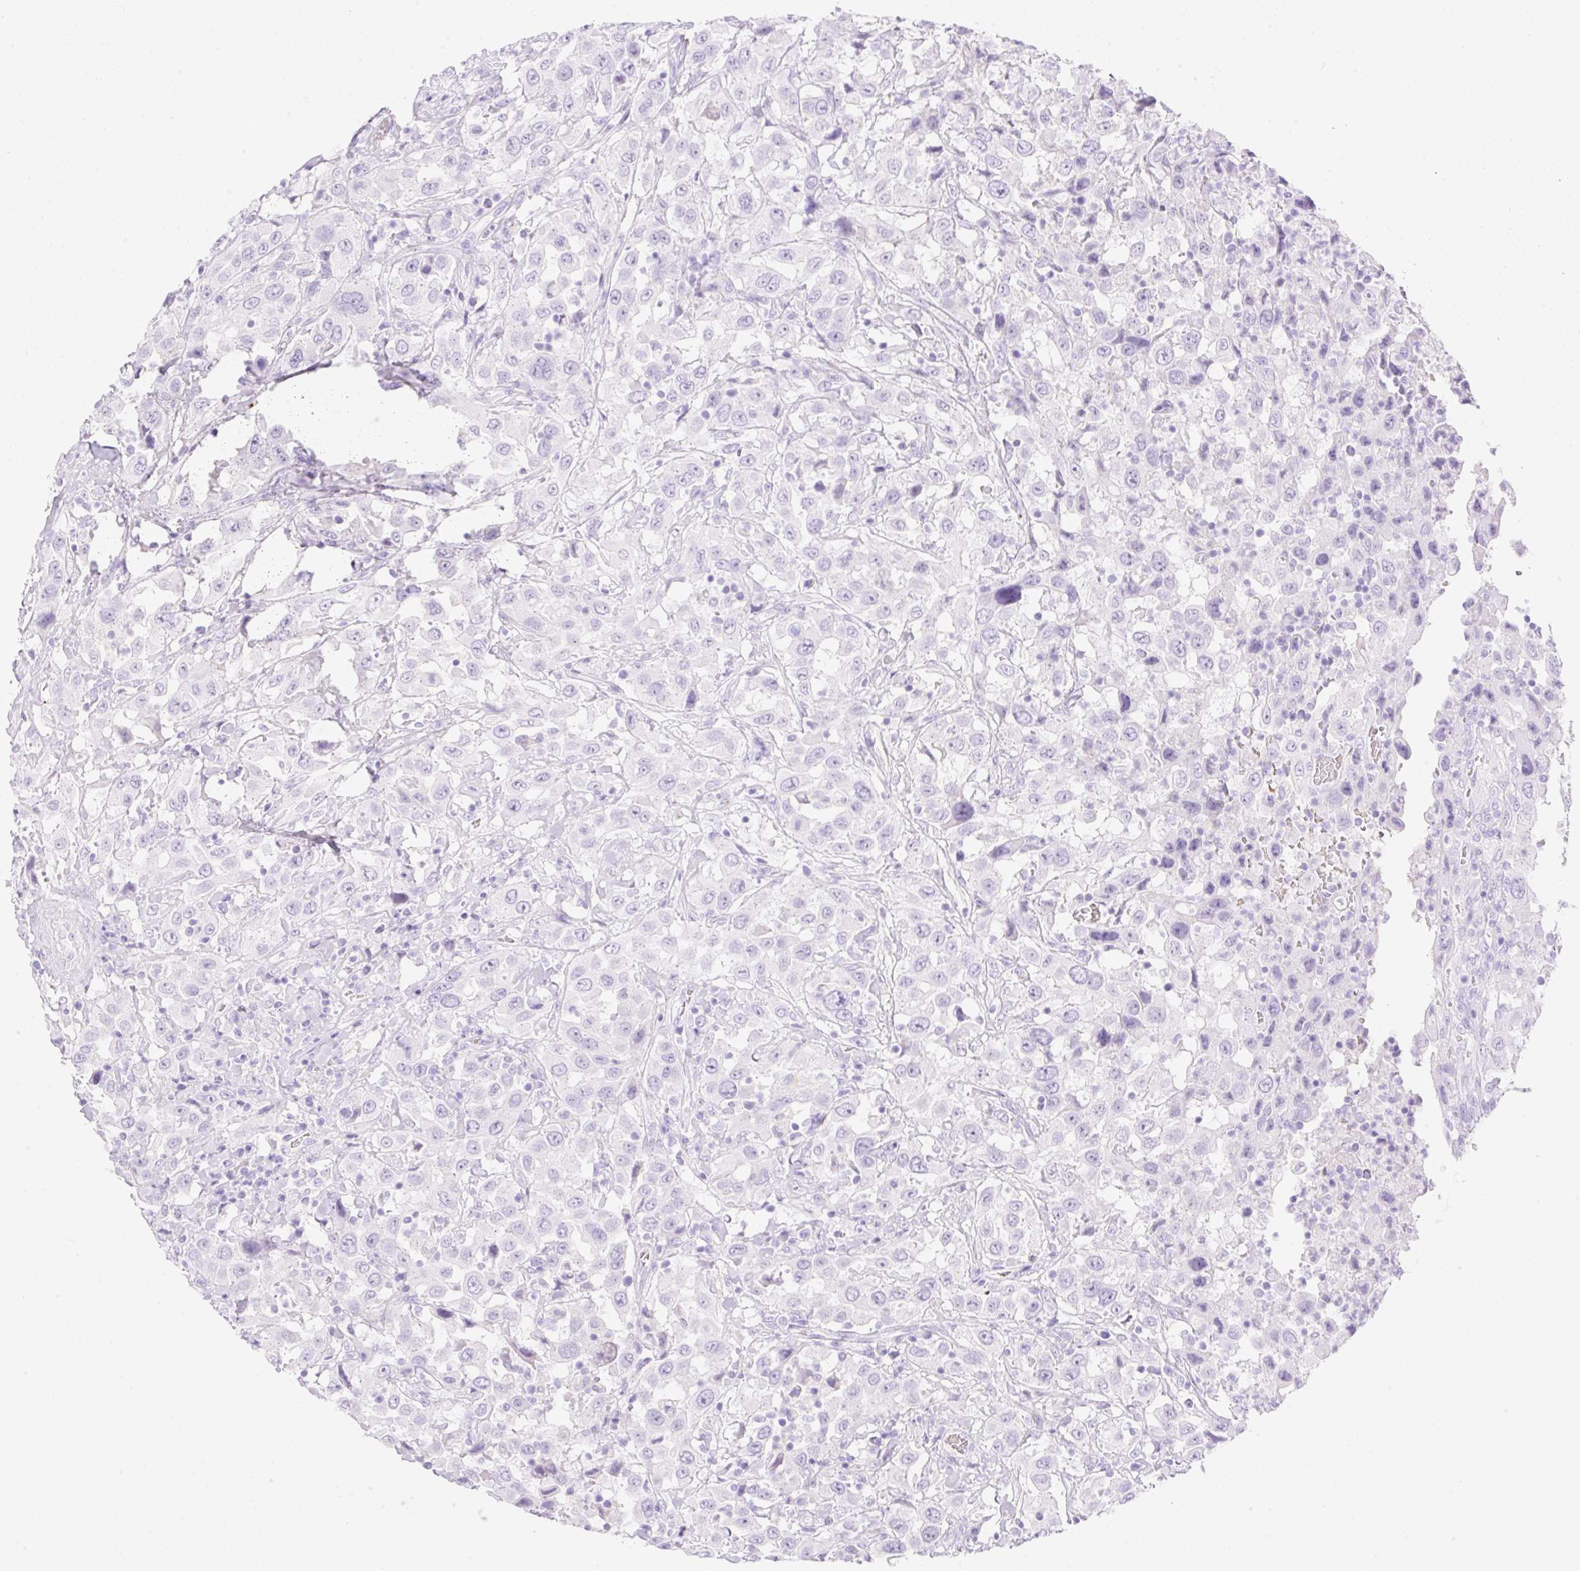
{"staining": {"intensity": "negative", "quantity": "none", "location": "none"}, "tissue": "urothelial cancer", "cell_type": "Tumor cells", "image_type": "cancer", "snomed": [{"axis": "morphology", "description": "Urothelial carcinoma, High grade"}, {"axis": "topography", "description": "Urinary bladder"}], "caption": "Protein analysis of high-grade urothelial carcinoma displays no significant expression in tumor cells. (Brightfield microscopy of DAB (3,3'-diaminobenzidine) immunohistochemistry at high magnification).", "gene": "CDX1", "patient": {"sex": "male", "age": 61}}